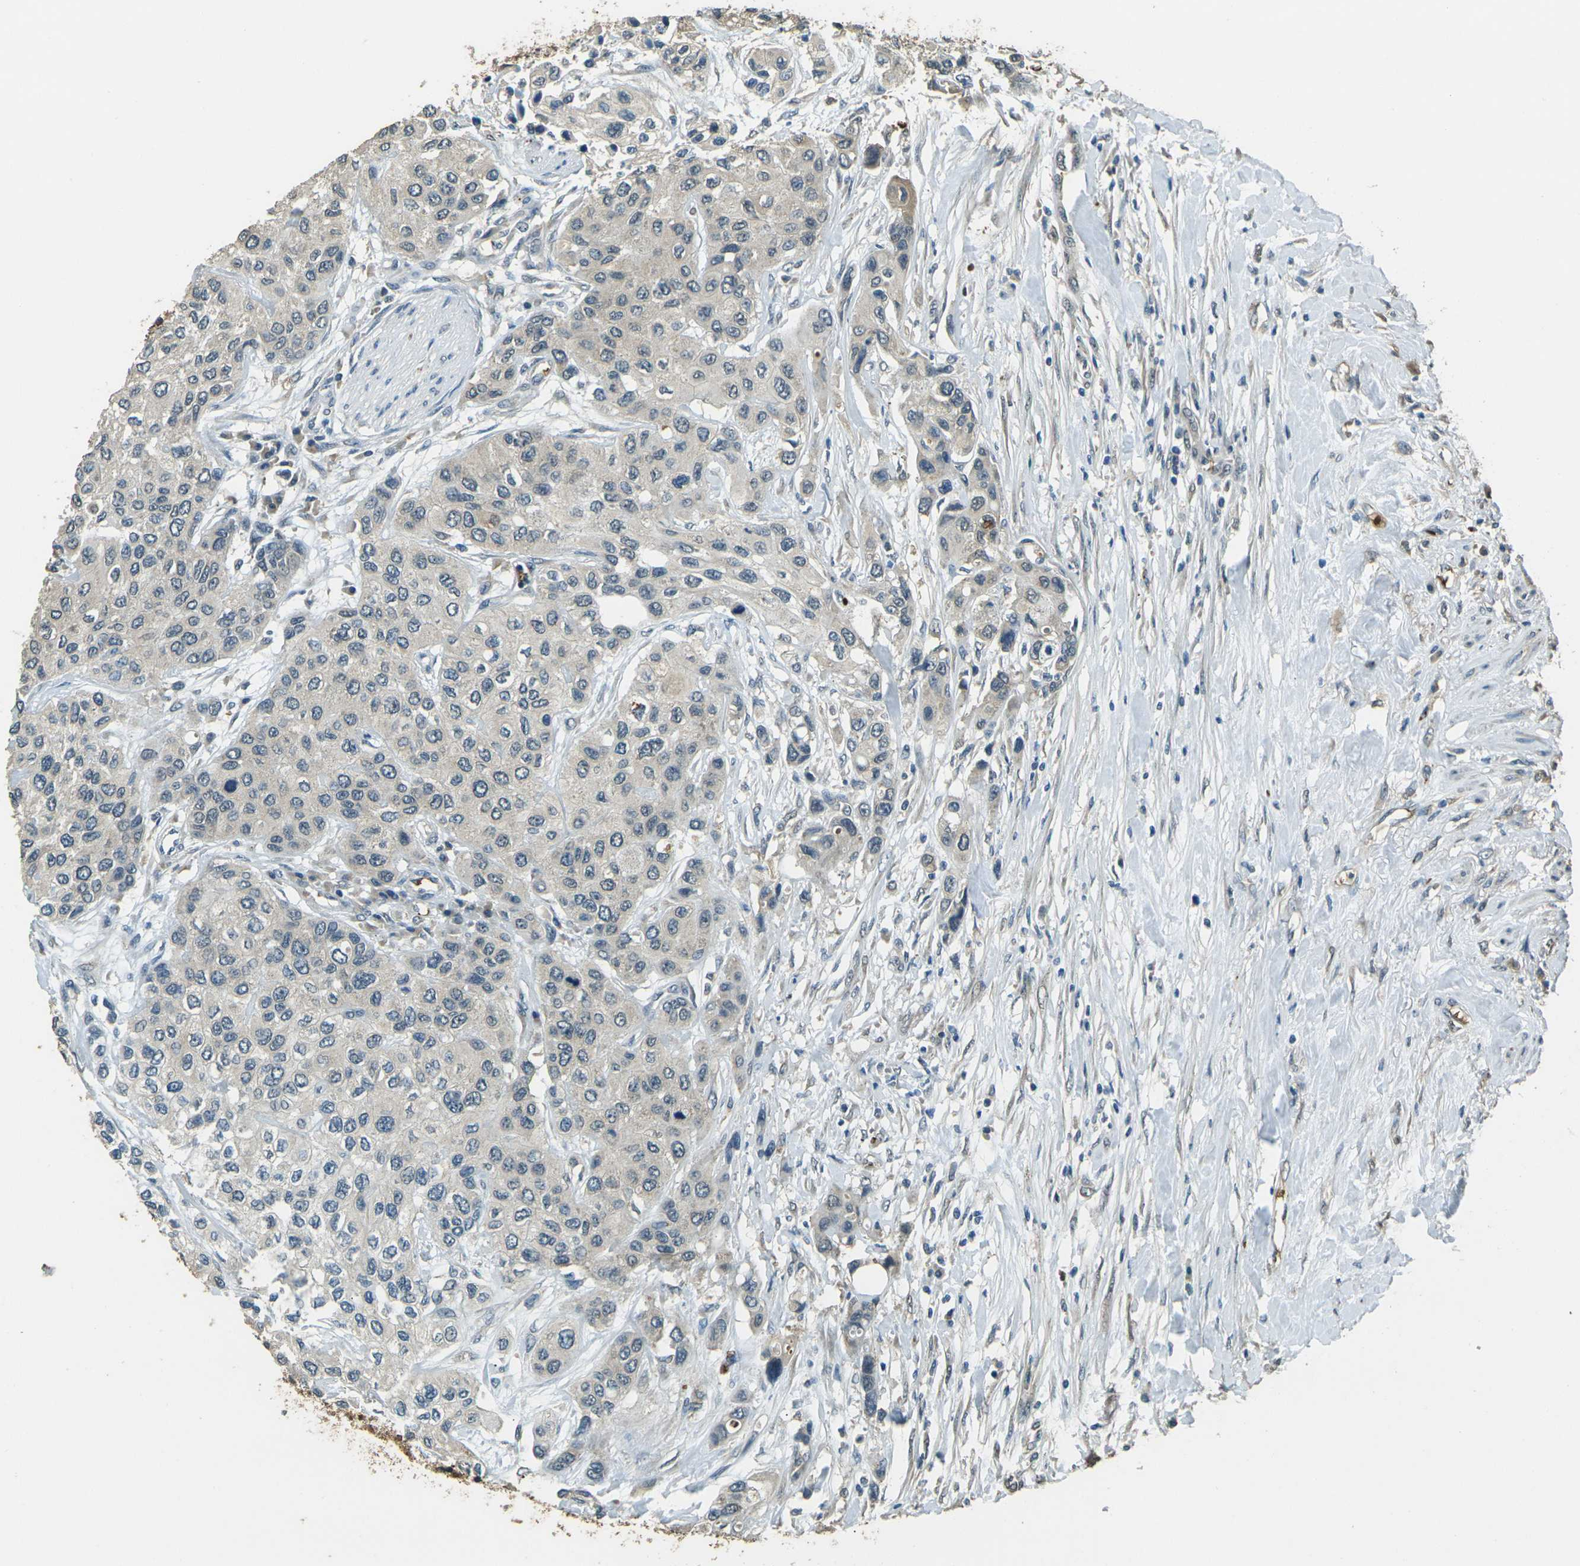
{"staining": {"intensity": "negative", "quantity": "none", "location": "none"}, "tissue": "urothelial cancer", "cell_type": "Tumor cells", "image_type": "cancer", "snomed": [{"axis": "morphology", "description": "Urothelial carcinoma, High grade"}, {"axis": "topography", "description": "Urinary bladder"}], "caption": "Histopathology image shows no significant protein staining in tumor cells of urothelial cancer.", "gene": "TOR1A", "patient": {"sex": "female", "age": 56}}